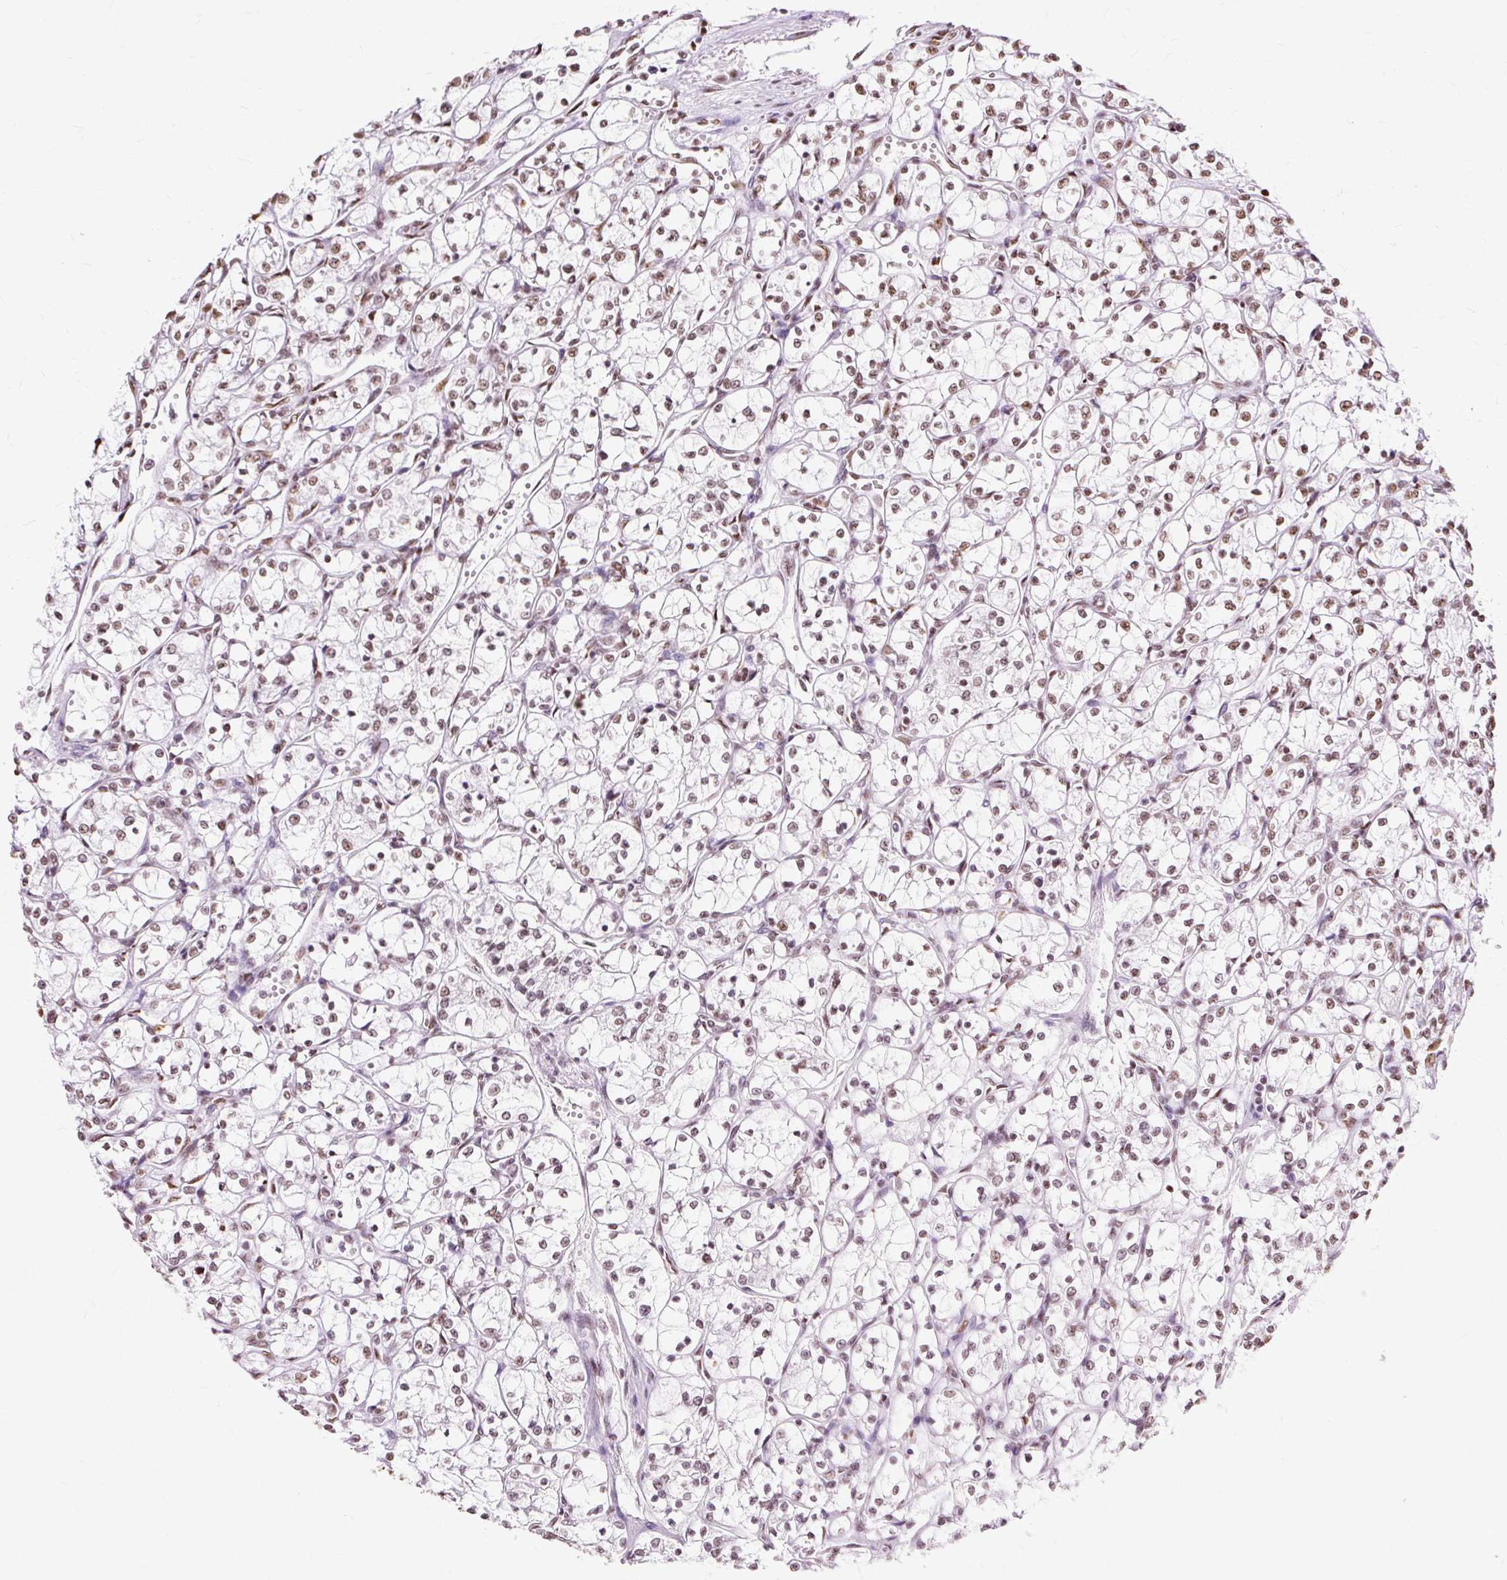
{"staining": {"intensity": "strong", "quantity": "25%-75%", "location": "nuclear"}, "tissue": "renal cancer", "cell_type": "Tumor cells", "image_type": "cancer", "snomed": [{"axis": "morphology", "description": "Adenocarcinoma, NOS"}, {"axis": "topography", "description": "Kidney"}], "caption": "Approximately 25%-75% of tumor cells in human renal adenocarcinoma reveal strong nuclear protein expression as visualized by brown immunohistochemical staining.", "gene": "XRCC6", "patient": {"sex": "female", "age": 69}}